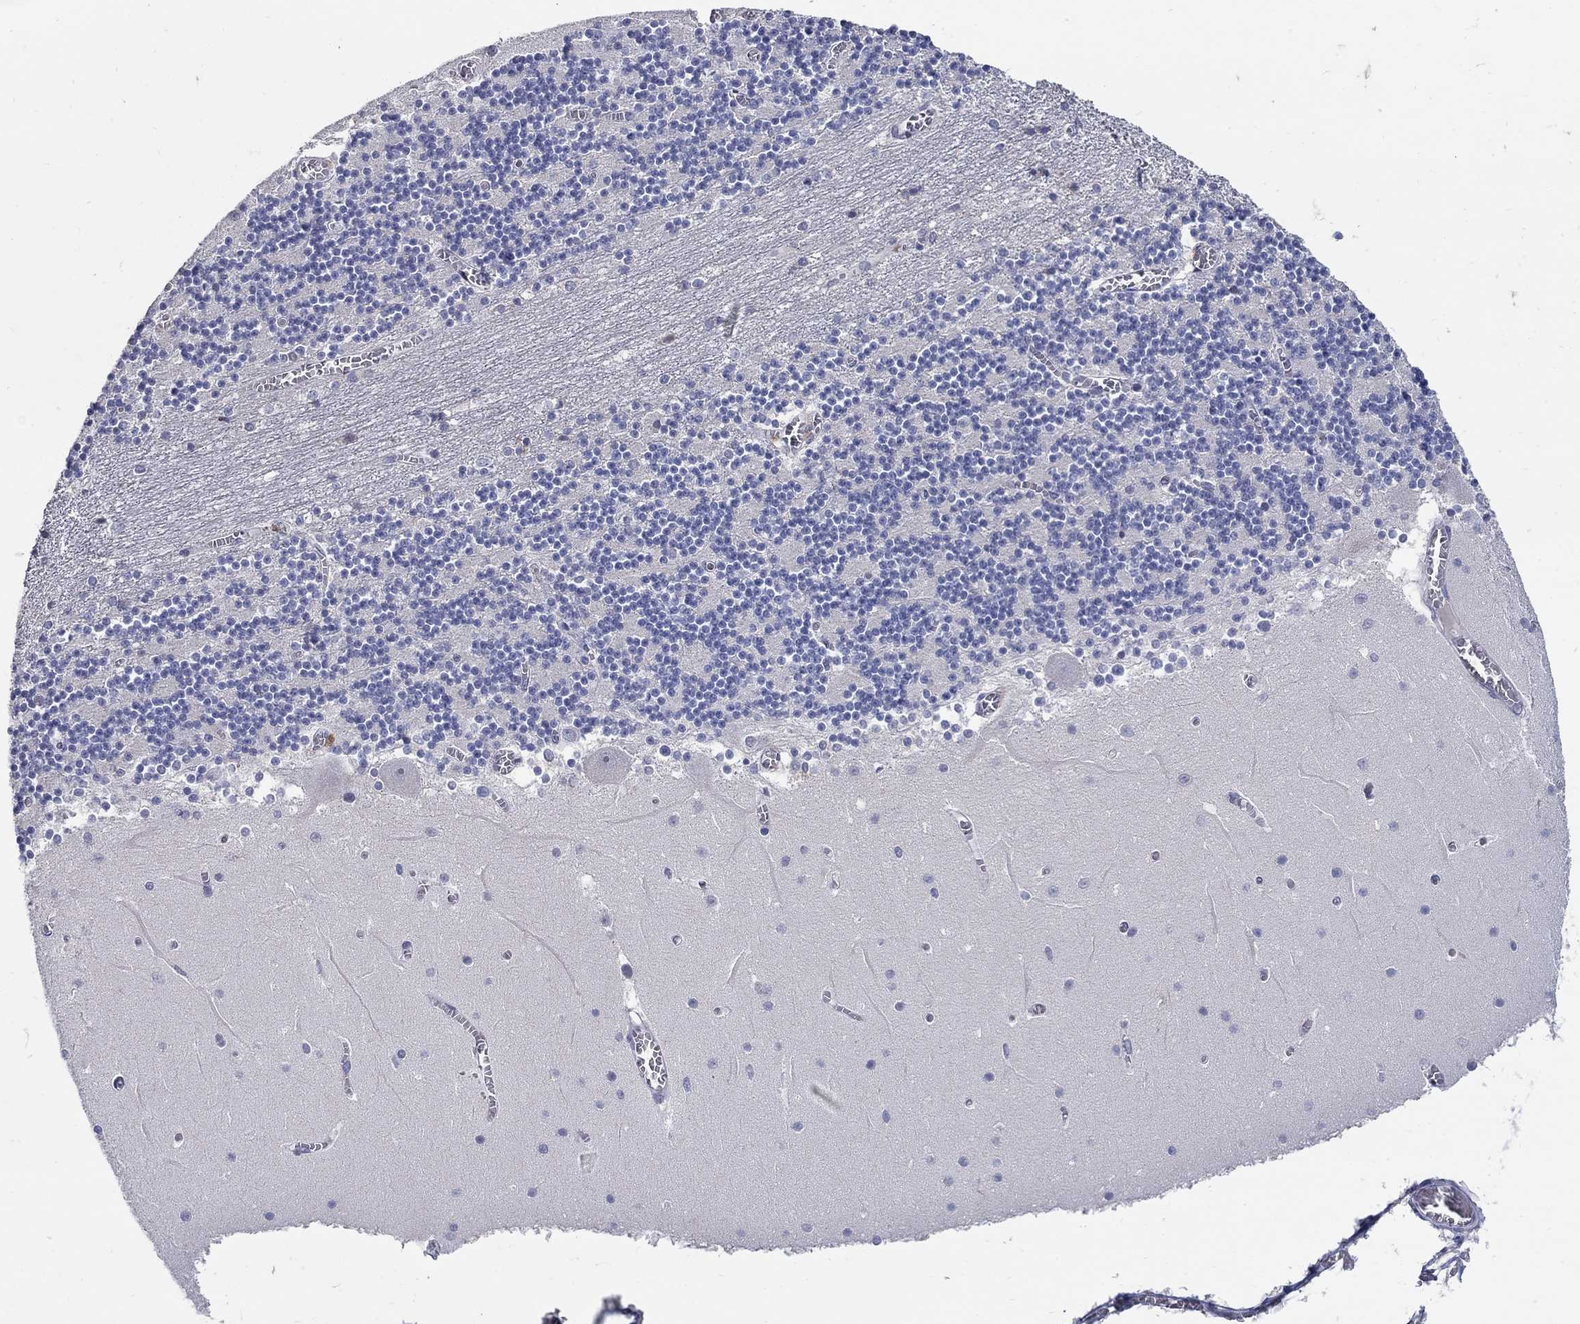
{"staining": {"intensity": "negative", "quantity": "none", "location": "none"}, "tissue": "cerebellum", "cell_type": "Cells in granular layer", "image_type": "normal", "snomed": [{"axis": "morphology", "description": "Normal tissue, NOS"}, {"axis": "topography", "description": "Cerebellum"}], "caption": "This is an immunohistochemistry photomicrograph of unremarkable cerebellum. There is no positivity in cells in granular layer.", "gene": "CETN1", "patient": {"sex": "female", "age": 28}}